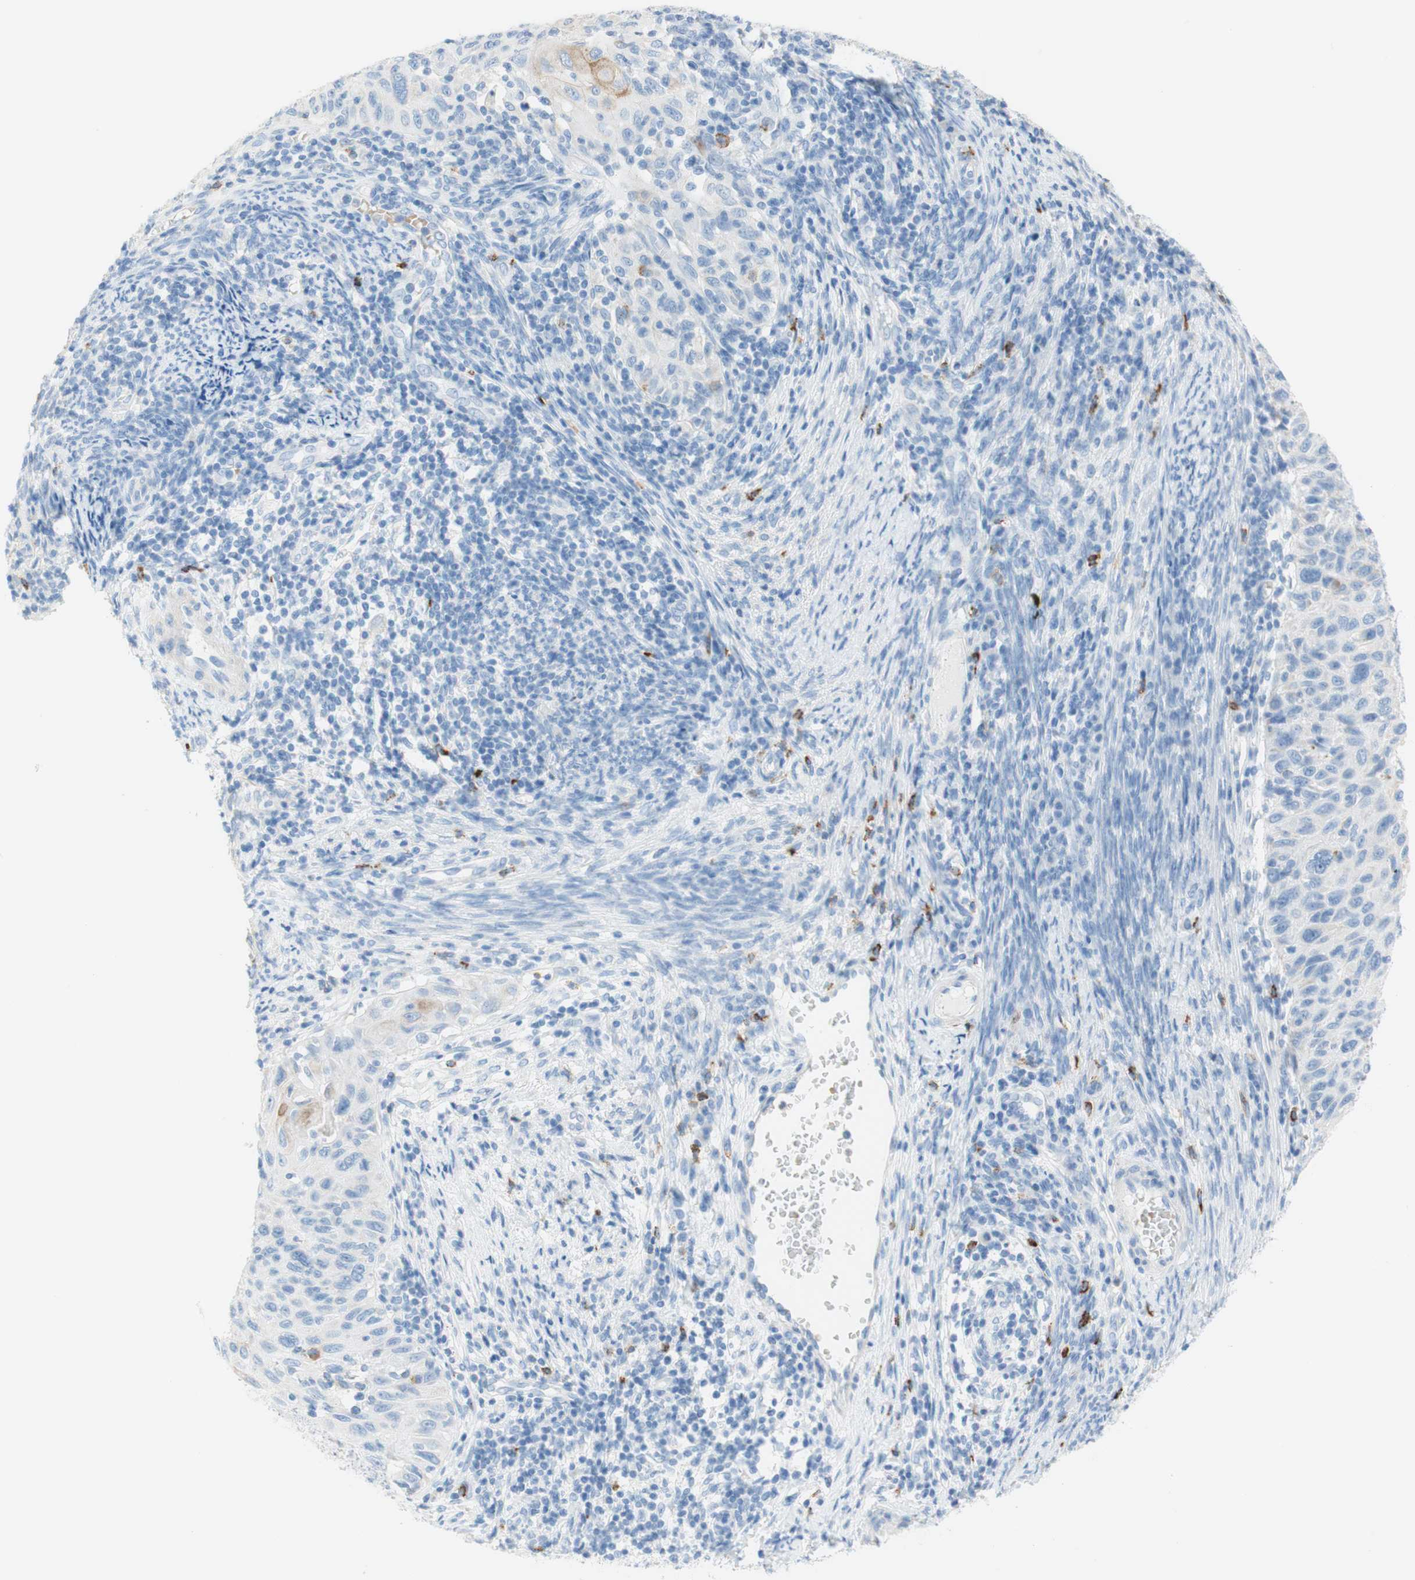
{"staining": {"intensity": "weak", "quantity": "<25%", "location": "cytoplasmic/membranous"}, "tissue": "cervical cancer", "cell_type": "Tumor cells", "image_type": "cancer", "snomed": [{"axis": "morphology", "description": "Squamous cell carcinoma, NOS"}, {"axis": "topography", "description": "Cervix"}], "caption": "IHC image of cervical cancer (squamous cell carcinoma) stained for a protein (brown), which reveals no positivity in tumor cells. Nuclei are stained in blue.", "gene": "CEACAM1", "patient": {"sex": "female", "age": 70}}